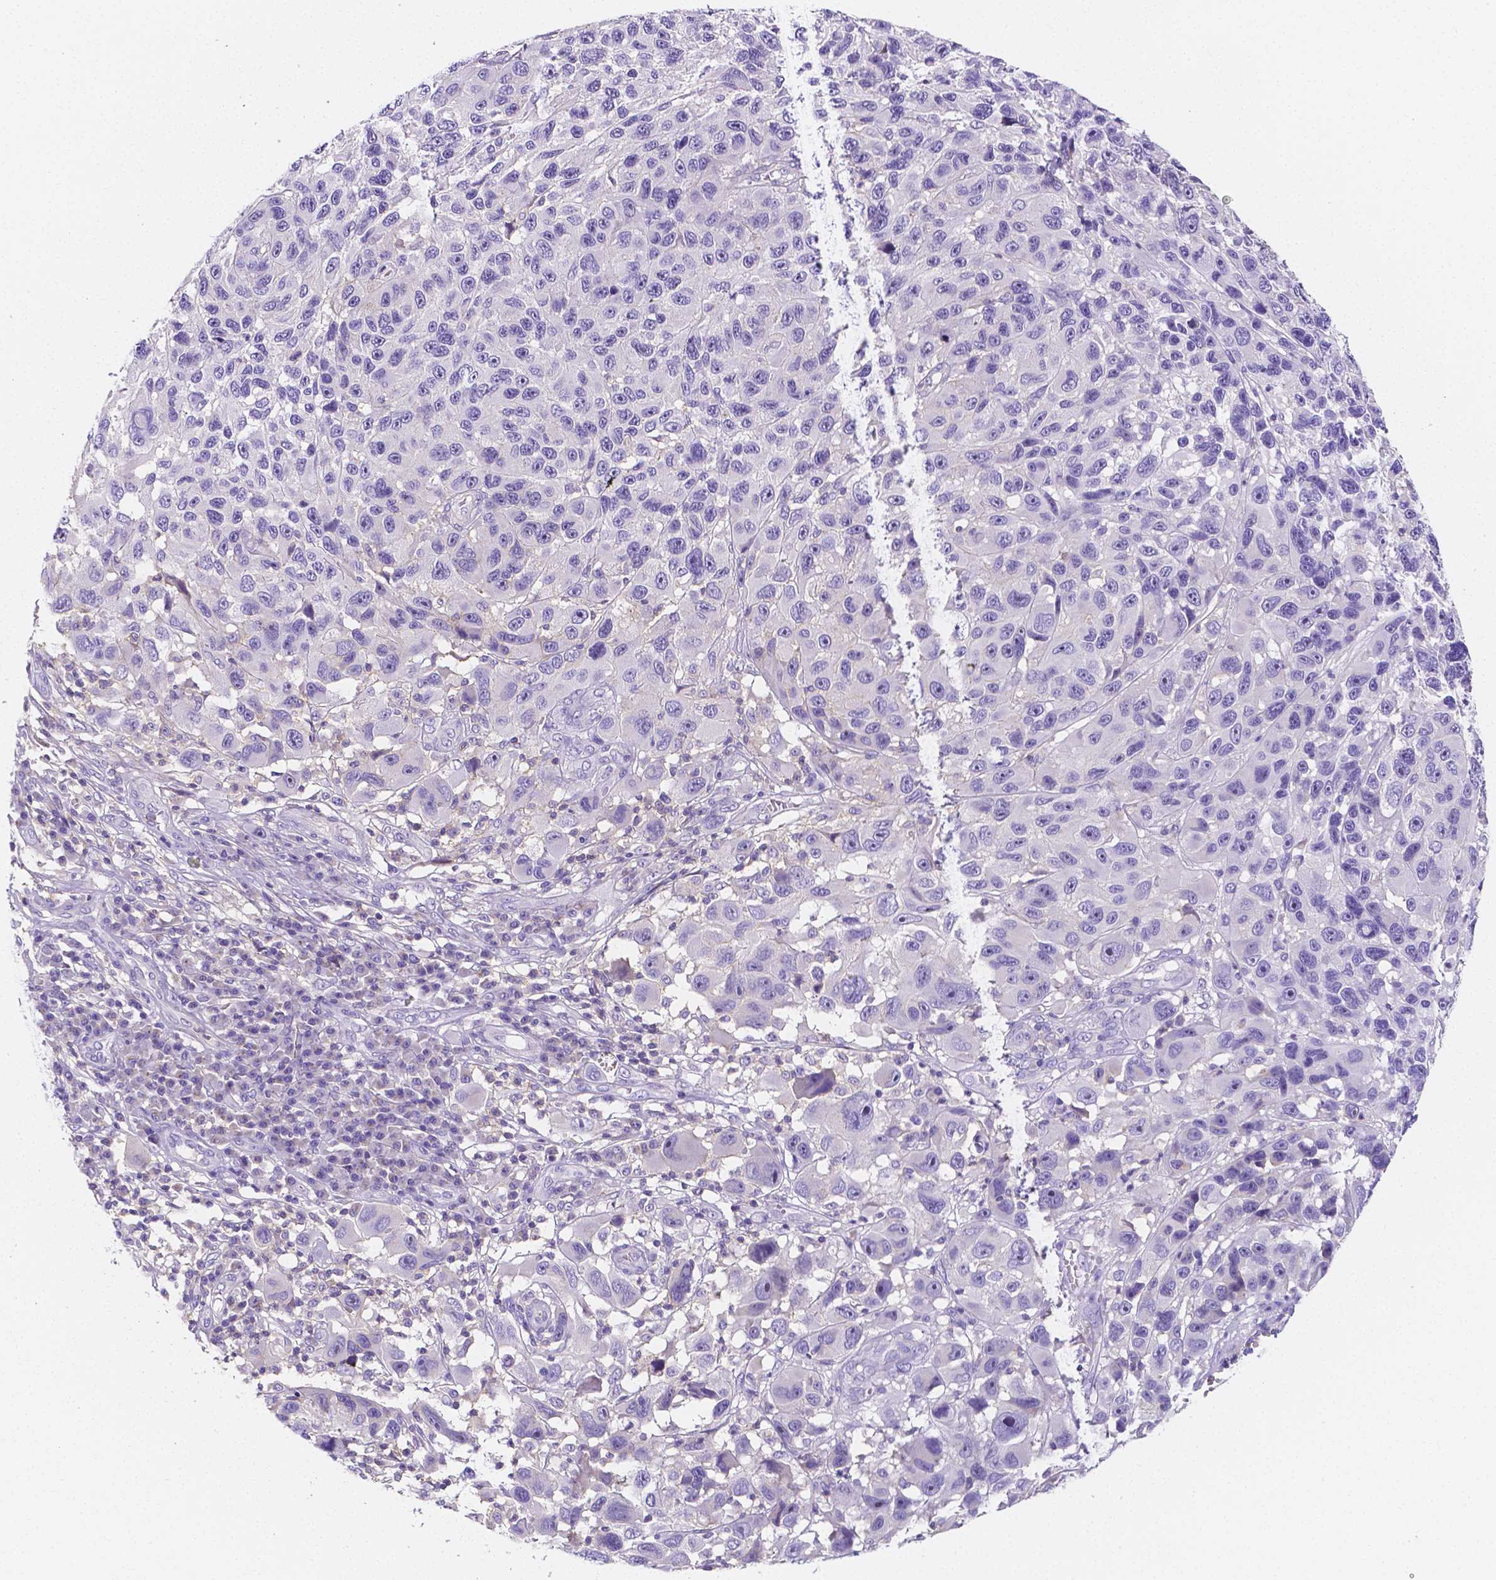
{"staining": {"intensity": "negative", "quantity": "none", "location": "none"}, "tissue": "melanoma", "cell_type": "Tumor cells", "image_type": "cancer", "snomed": [{"axis": "morphology", "description": "Malignant melanoma, NOS"}, {"axis": "topography", "description": "Skin"}], "caption": "Tumor cells show no significant protein staining in melanoma. (Stains: DAB IHC with hematoxylin counter stain, Microscopy: brightfield microscopy at high magnification).", "gene": "GABRD", "patient": {"sex": "male", "age": 53}}